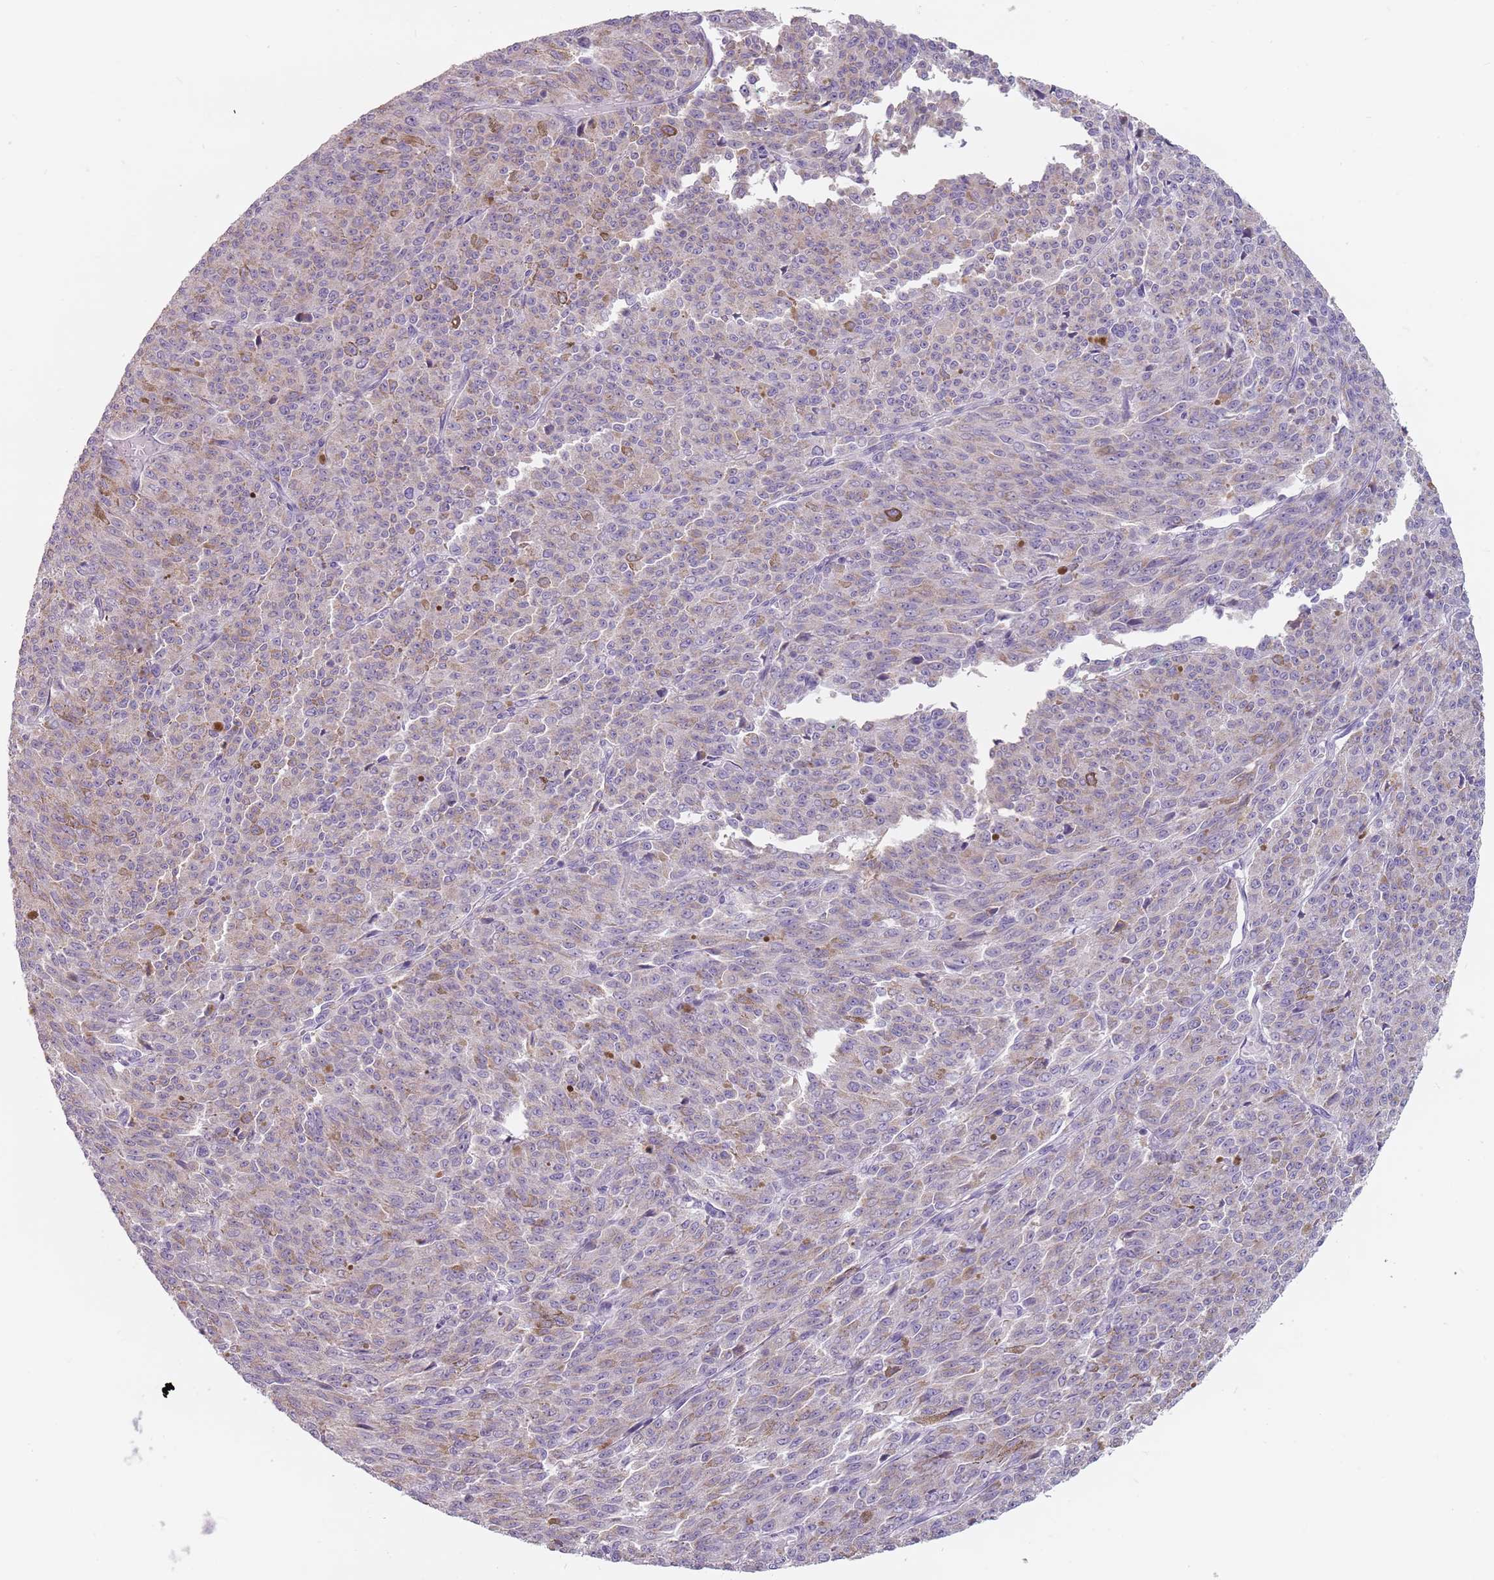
{"staining": {"intensity": "weak", "quantity": "<25%", "location": "cytoplasmic/membranous"}, "tissue": "melanoma", "cell_type": "Tumor cells", "image_type": "cancer", "snomed": [{"axis": "morphology", "description": "Malignant melanoma, NOS"}, {"axis": "topography", "description": "Skin"}], "caption": "Immunohistochemistry (IHC) of melanoma displays no positivity in tumor cells.", "gene": "ZNF584", "patient": {"sex": "female", "age": 52}}